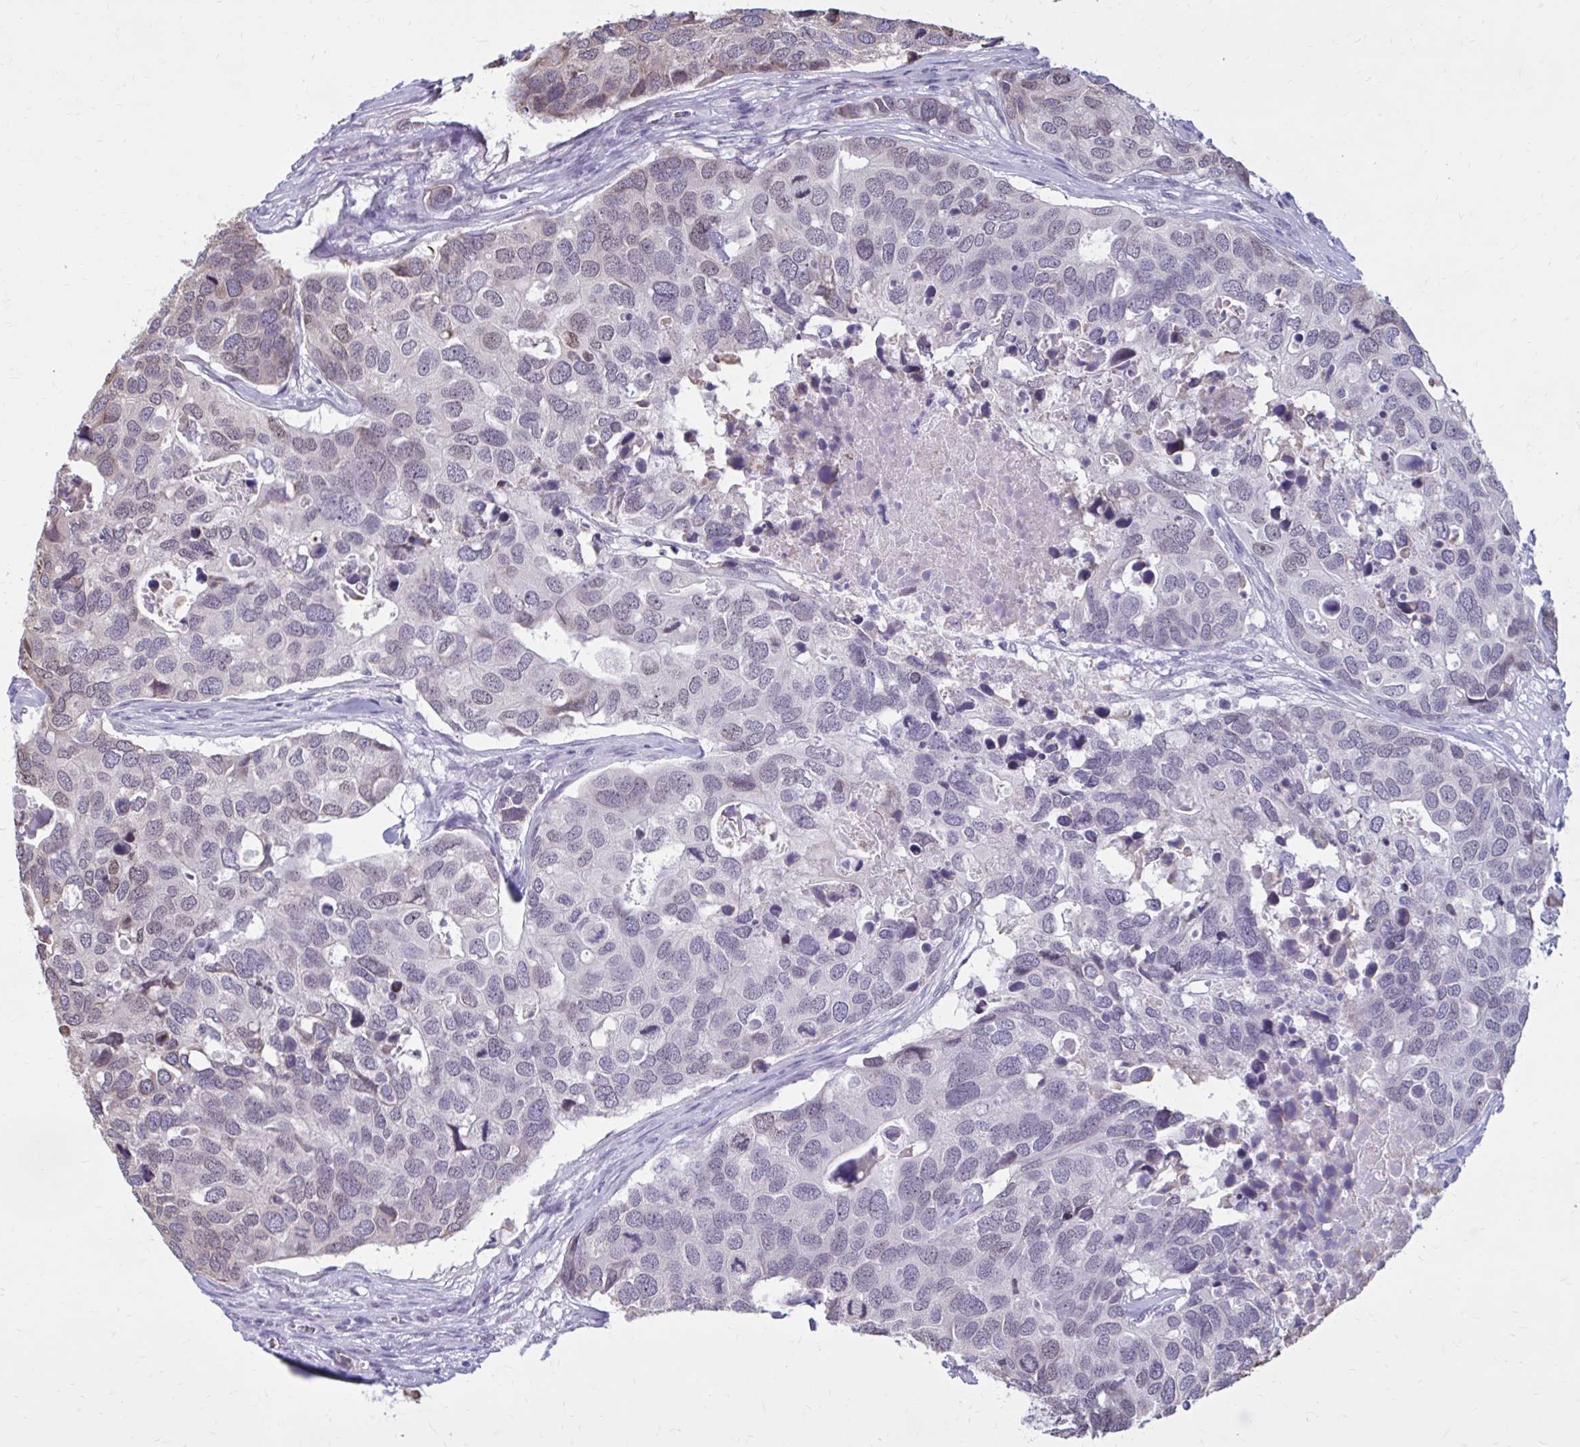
{"staining": {"intensity": "weak", "quantity": "<25%", "location": "nuclear"}, "tissue": "breast cancer", "cell_type": "Tumor cells", "image_type": "cancer", "snomed": [{"axis": "morphology", "description": "Duct carcinoma"}, {"axis": "topography", "description": "Breast"}], "caption": "This micrograph is of invasive ductal carcinoma (breast) stained with immunohistochemistry (IHC) to label a protein in brown with the nuclei are counter-stained blue. There is no staining in tumor cells.", "gene": "PROSER1", "patient": {"sex": "female", "age": 83}}